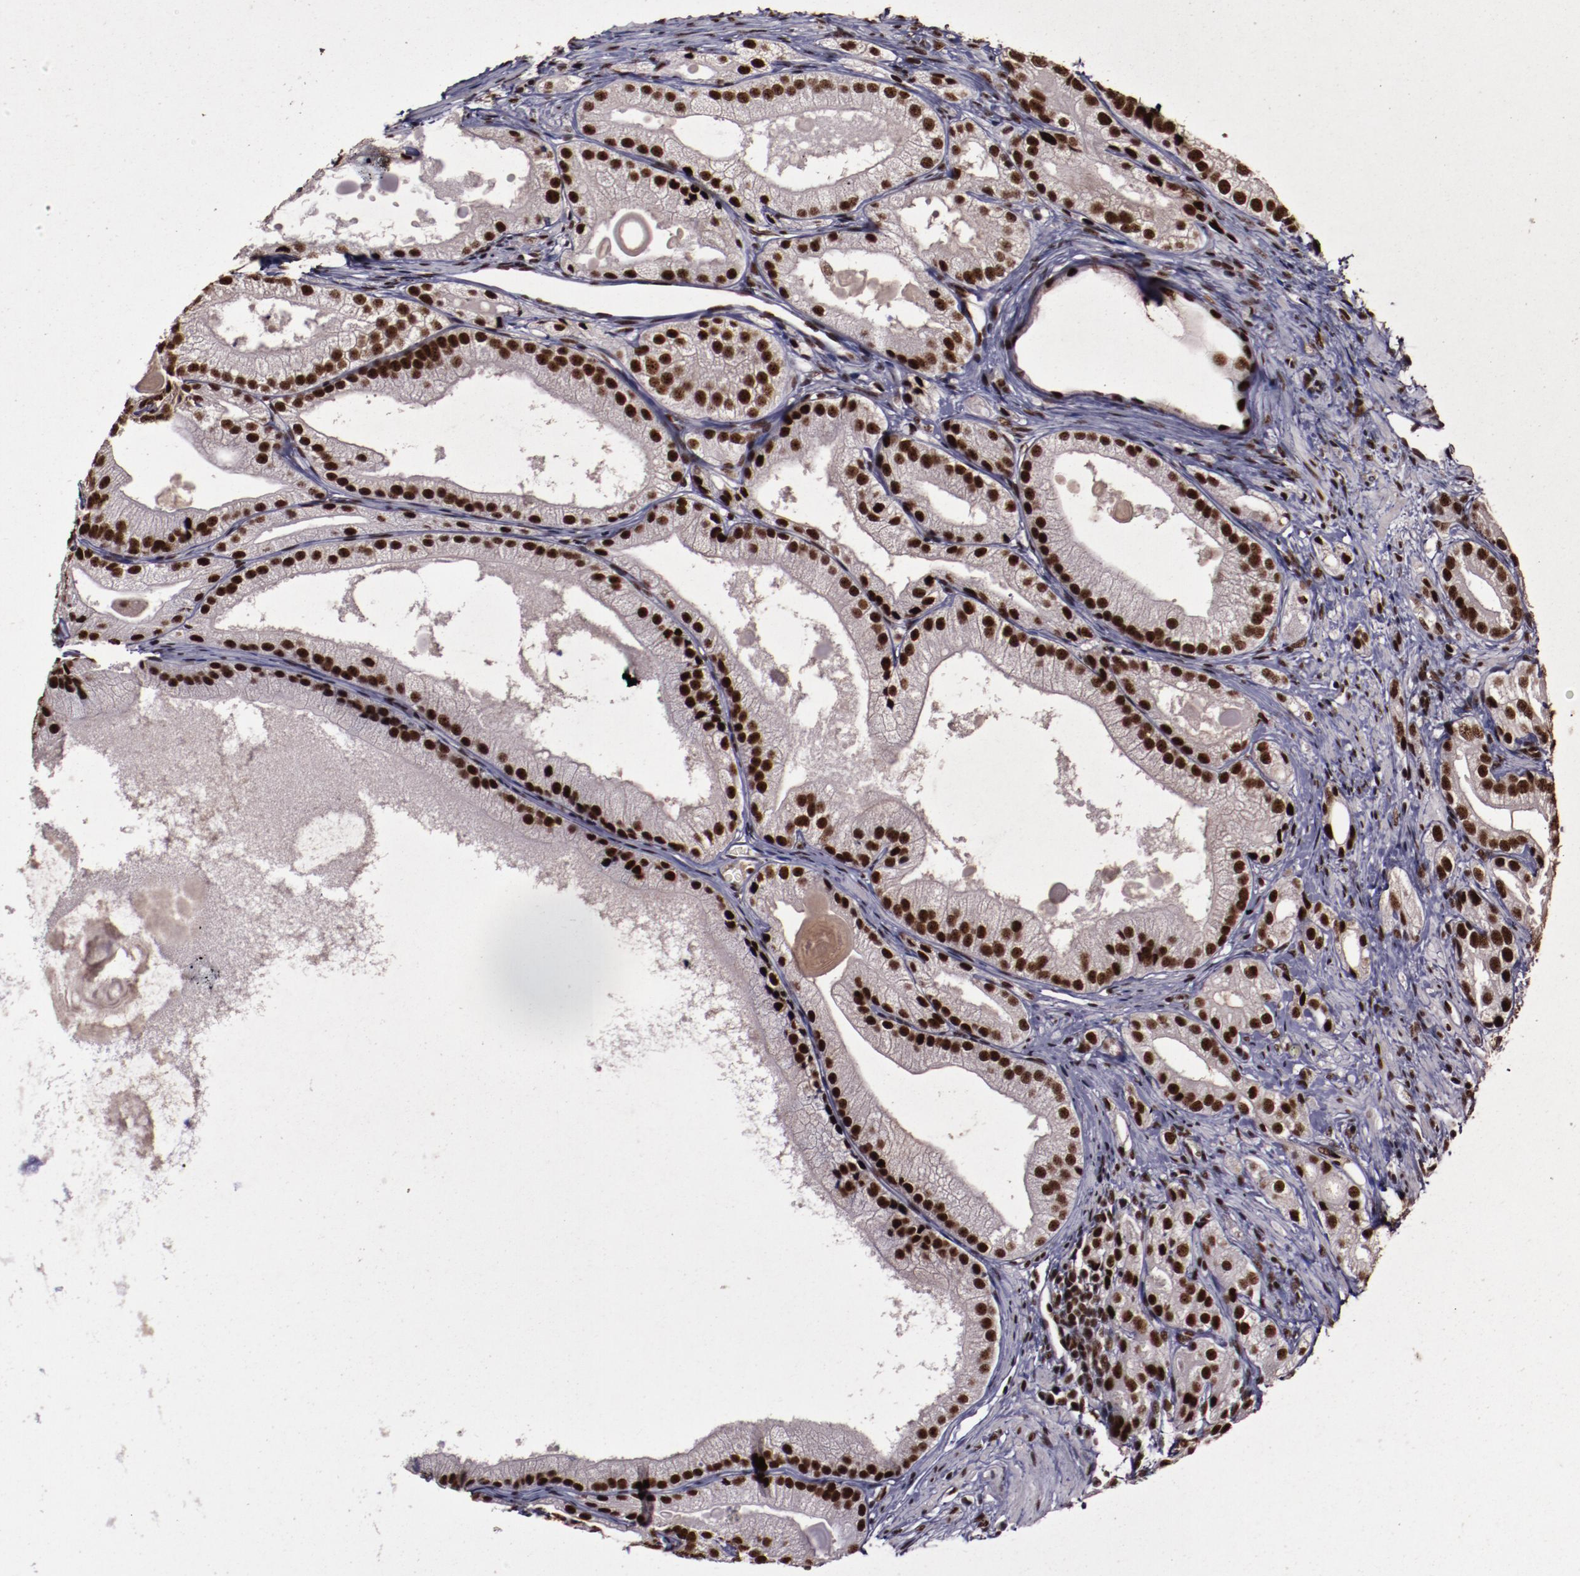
{"staining": {"intensity": "strong", "quantity": ">75%", "location": "nuclear"}, "tissue": "prostate cancer", "cell_type": "Tumor cells", "image_type": "cancer", "snomed": [{"axis": "morphology", "description": "Adenocarcinoma, Low grade"}, {"axis": "topography", "description": "Prostate"}], "caption": "Immunohistochemical staining of human prostate cancer (low-grade adenocarcinoma) demonstrates high levels of strong nuclear protein staining in about >75% of tumor cells. (Stains: DAB (3,3'-diaminobenzidine) in brown, nuclei in blue, Microscopy: brightfield microscopy at high magnification).", "gene": "ERH", "patient": {"sex": "male", "age": 69}}